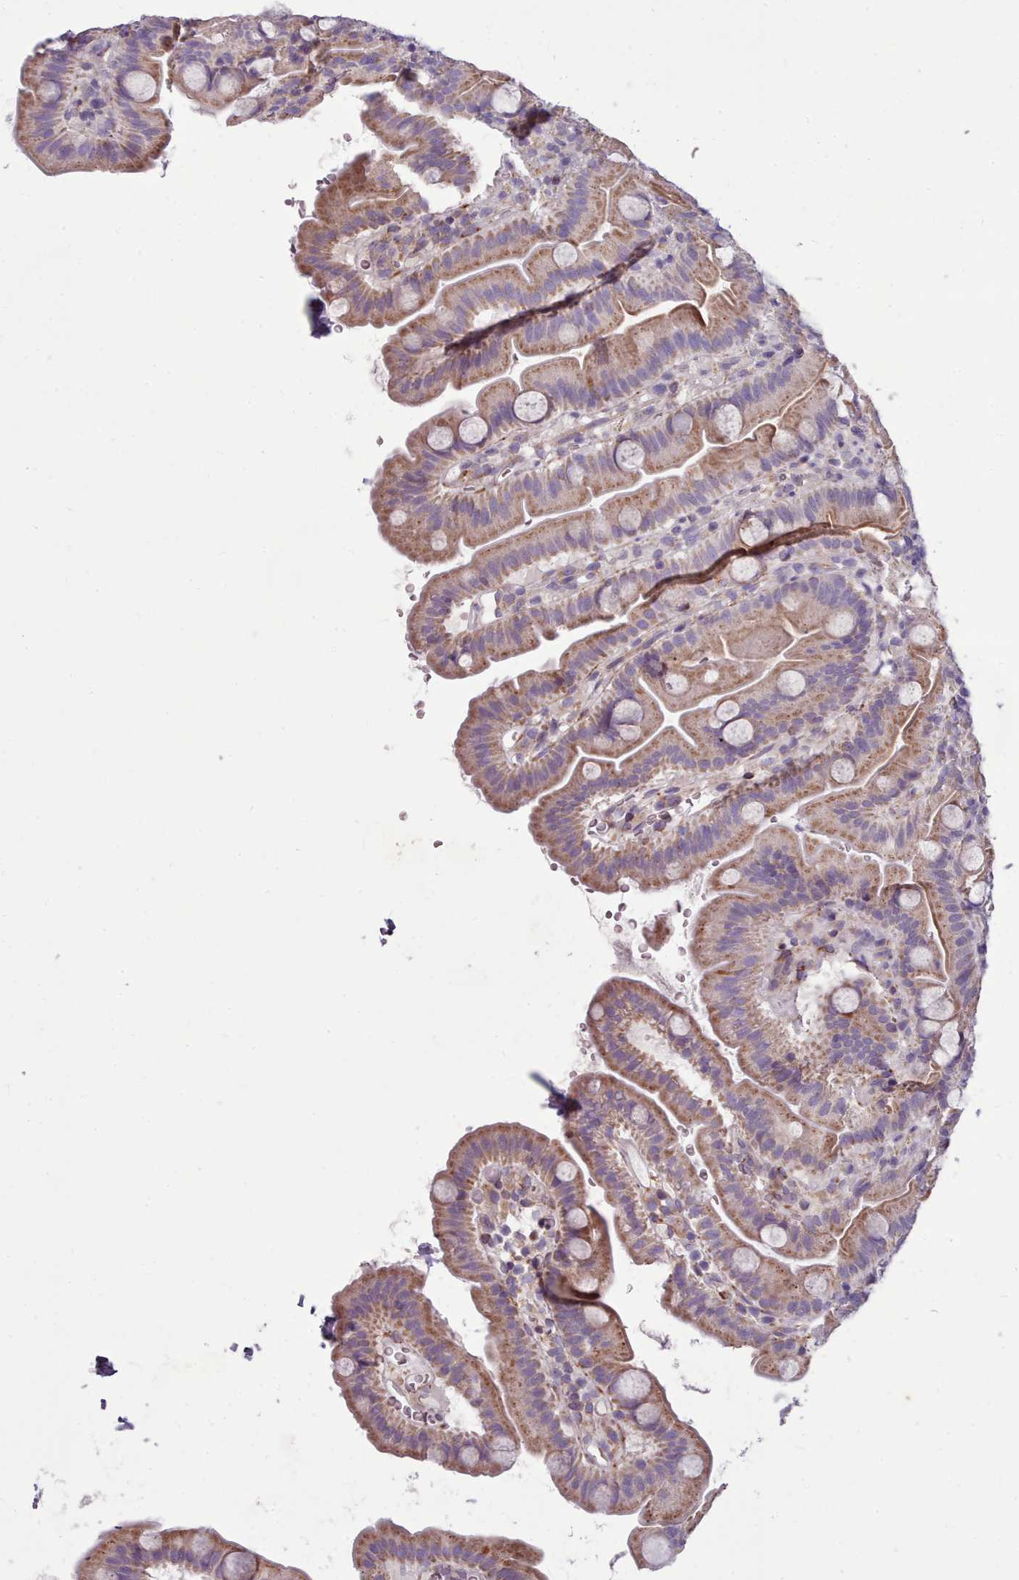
{"staining": {"intensity": "moderate", "quantity": ">75%", "location": "cytoplasmic/membranous"}, "tissue": "small intestine", "cell_type": "Glandular cells", "image_type": "normal", "snomed": [{"axis": "morphology", "description": "Normal tissue, NOS"}, {"axis": "topography", "description": "Small intestine"}], "caption": "Small intestine stained with DAB immunohistochemistry (IHC) demonstrates medium levels of moderate cytoplasmic/membranous expression in approximately >75% of glandular cells.", "gene": "FKBP10", "patient": {"sex": "female", "age": 68}}